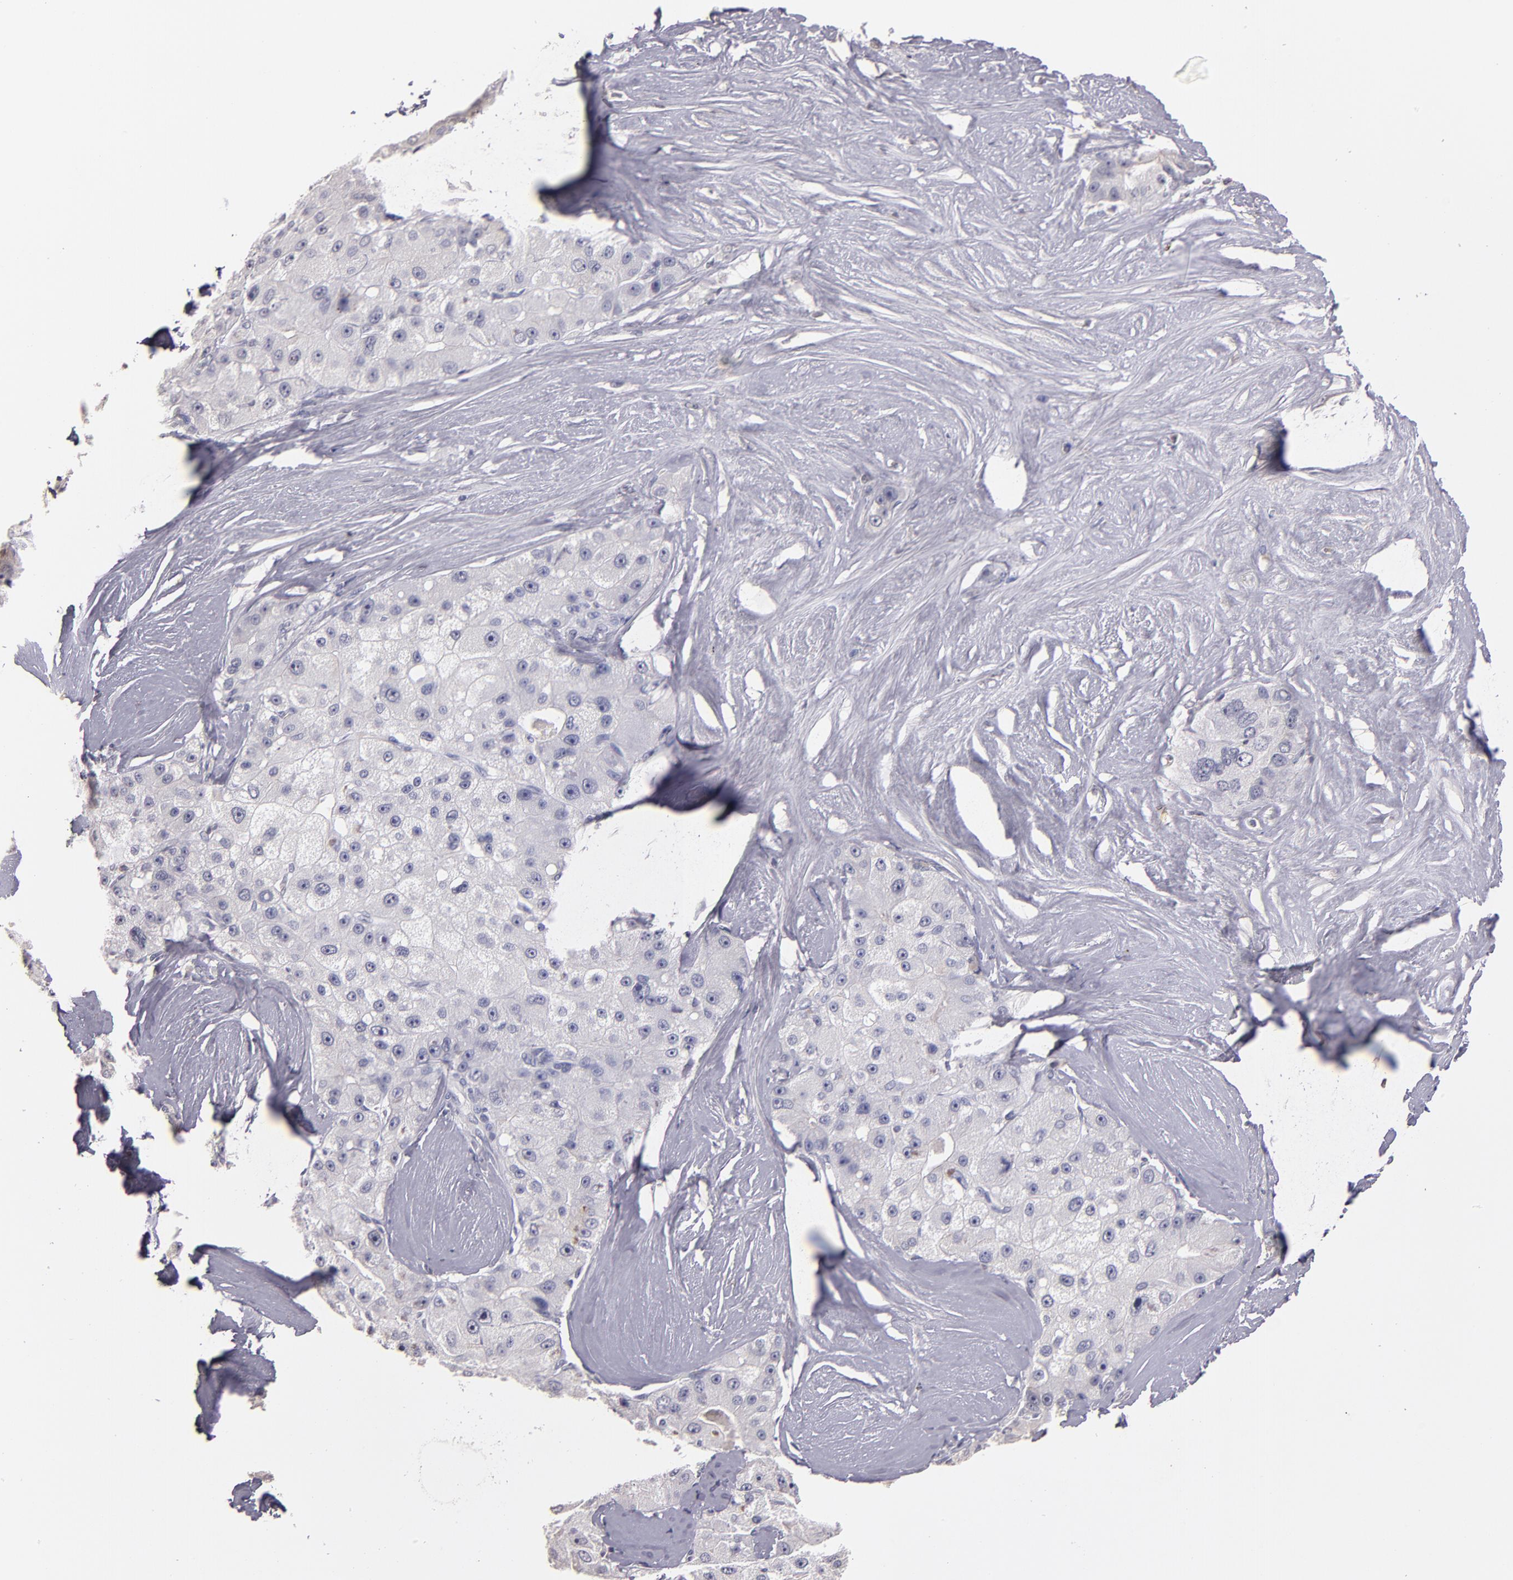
{"staining": {"intensity": "negative", "quantity": "none", "location": "none"}, "tissue": "liver cancer", "cell_type": "Tumor cells", "image_type": "cancer", "snomed": [{"axis": "morphology", "description": "Carcinoma, Hepatocellular, NOS"}, {"axis": "topography", "description": "Liver"}], "caption": "Tumor cells are negative for protein expression in human liver hepatocellular carcinoma.", "gene": "SOX10", "patient": {"sex": "male", "age": 80}}